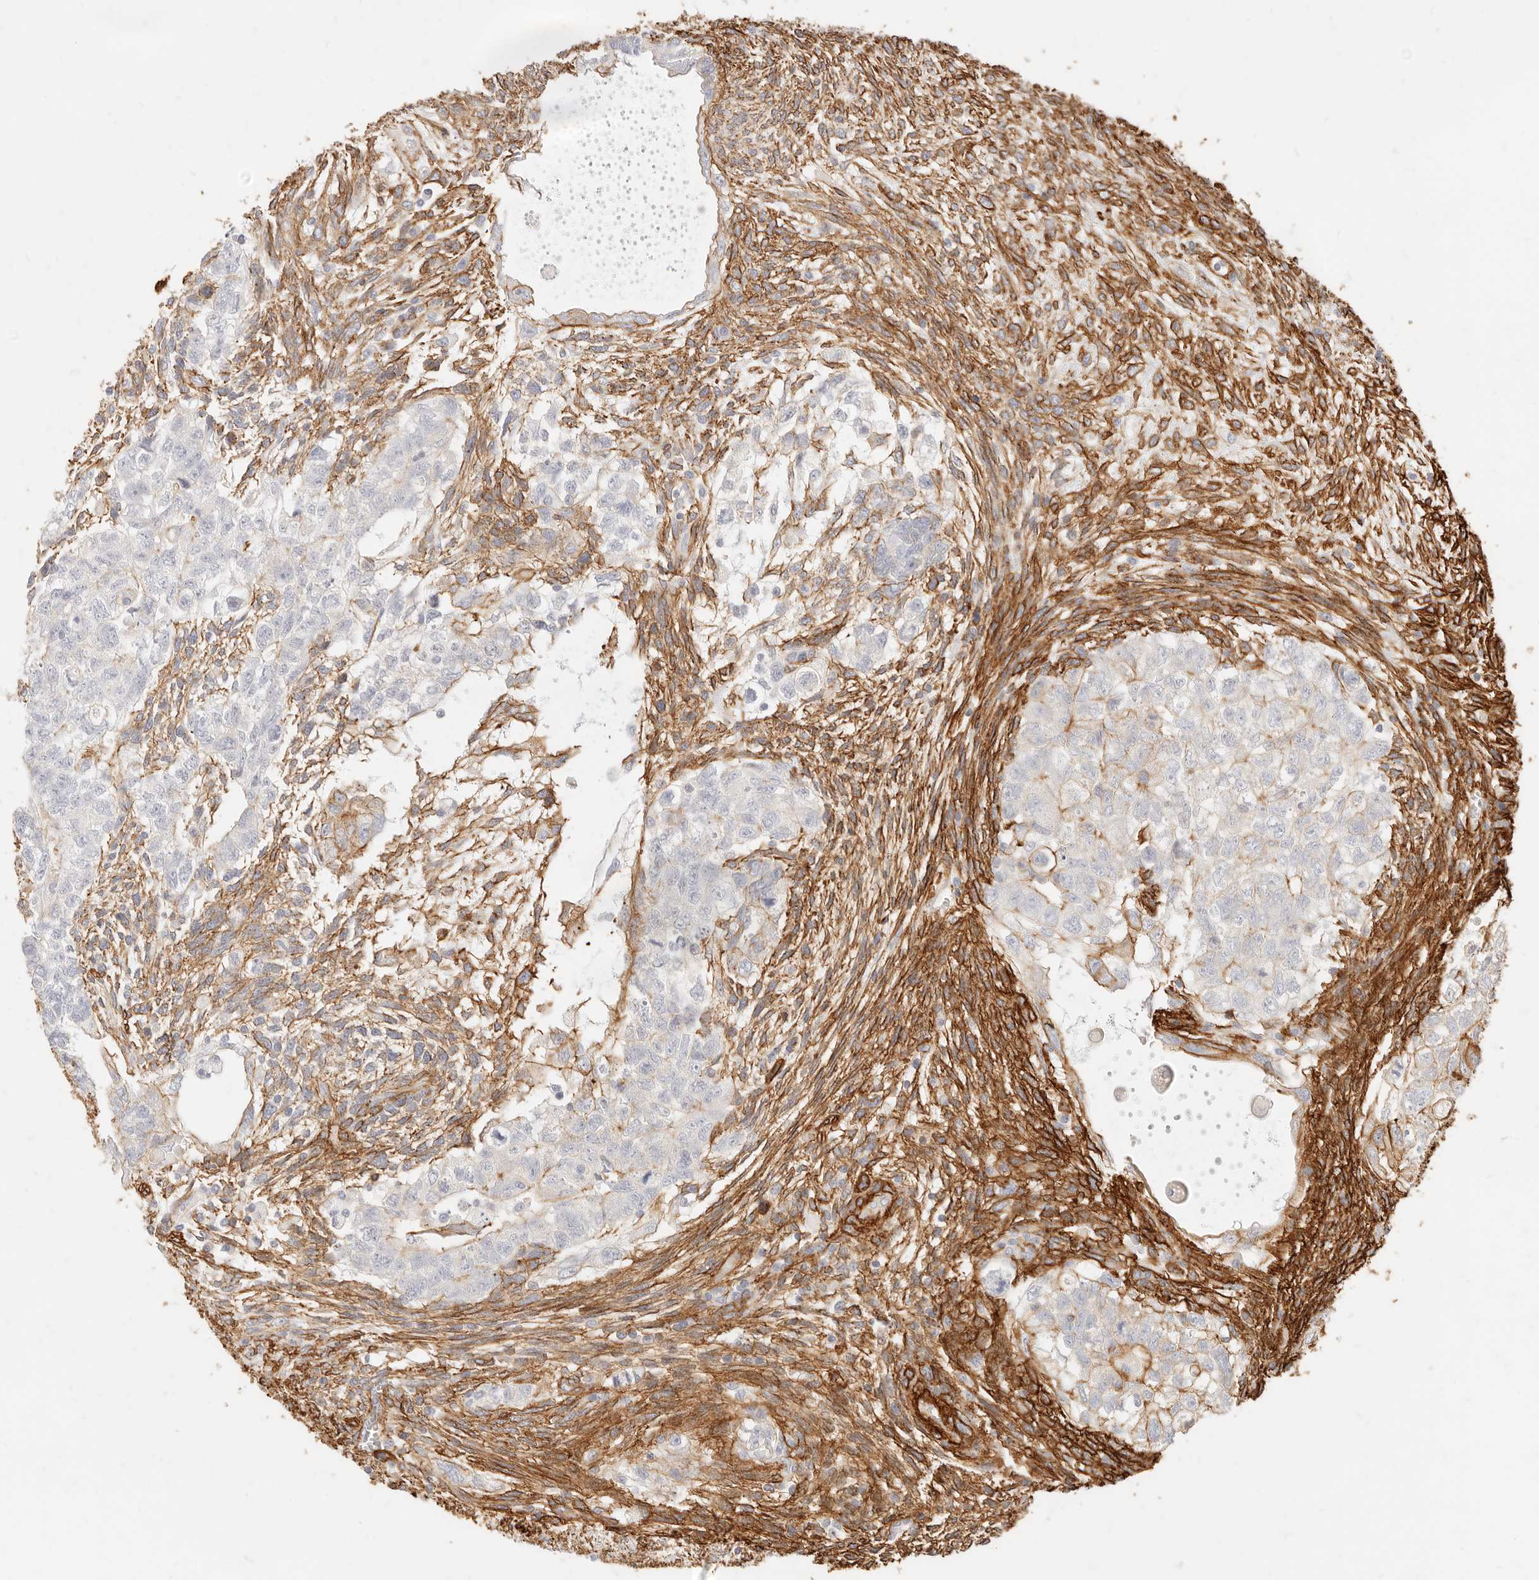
{"staining": {"intensity": "moderate", "quantity": "<25%", "location": "cytoplasmic/membranous"}, "tissue": "testis cancer", "cell_type": "Tumor cells", "image_type": "cancer", "snomed": [{"axis": "morphology", "description": "Carcinoma, Embryonal, NOS"}, {"axis": "topography", "description": "Testis"}], "caption": "Brown immunohistochemical staining in human testis embryonal carcinoma displays moderate cytoplasmic/membranous staining in about <25% of tumor cells.", "gene": "TMTC2", "patient": {"sex": "male", "age": 37}}